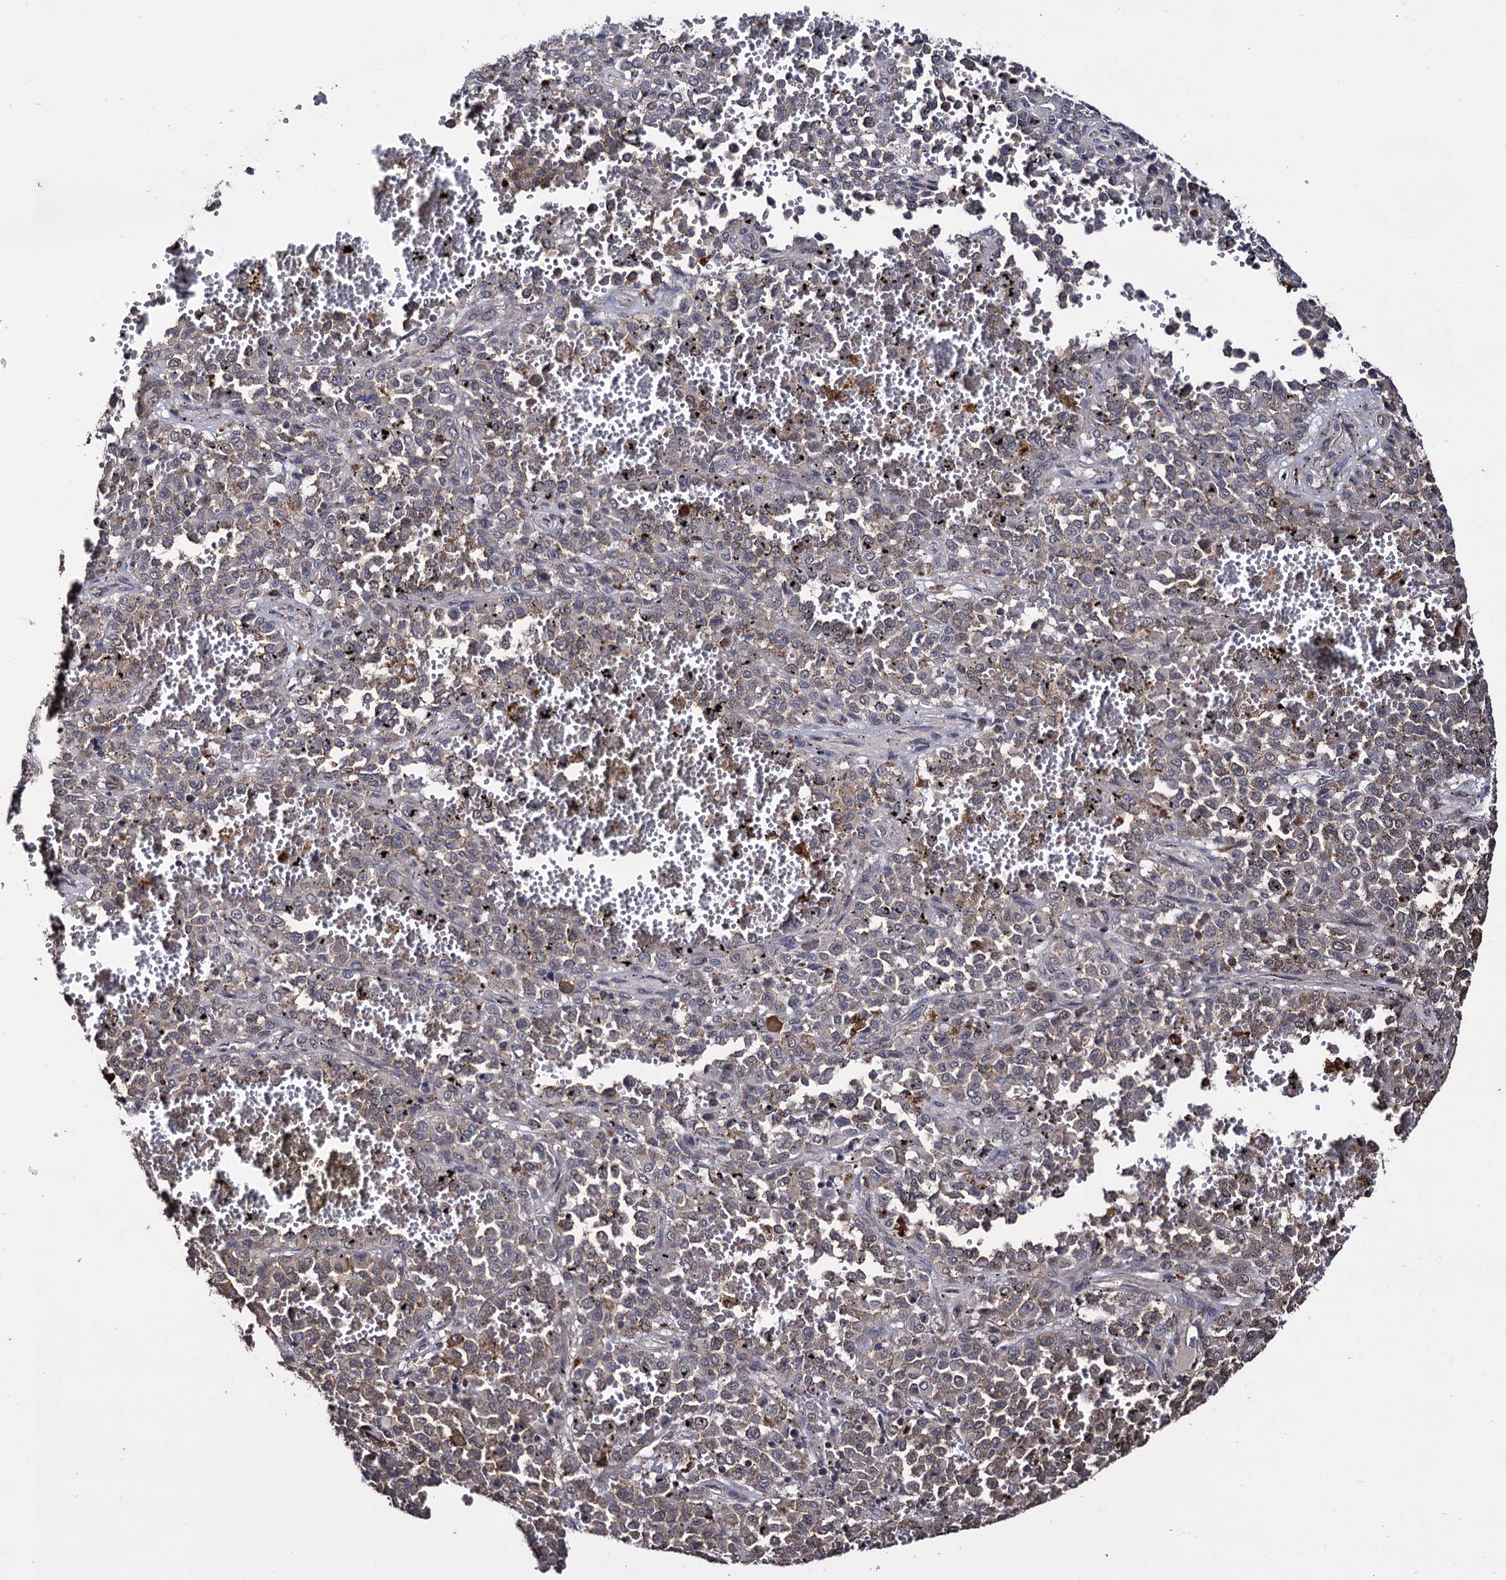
{"staining": {"intensity": "negative", "quantity": "none", "location": "none"}, "tissue": "melanoma", "cell_type": "Tumor cells", "image_type": "cancer", "snomed": [{"axis": "morphology", "description": "Malignant melanoma, Metastatic site"}, {"axis": "topography", "description": "Pancreas"}], "caption": "Protein analysis of malignant melanoma (metastatic site) demonstrates no significant staining in tumor cells. (DAB immunohistochemistry with hematoxylin counter stain).", "gene": "MICAL2", "patient": {"sex": "female", "age": 30}}